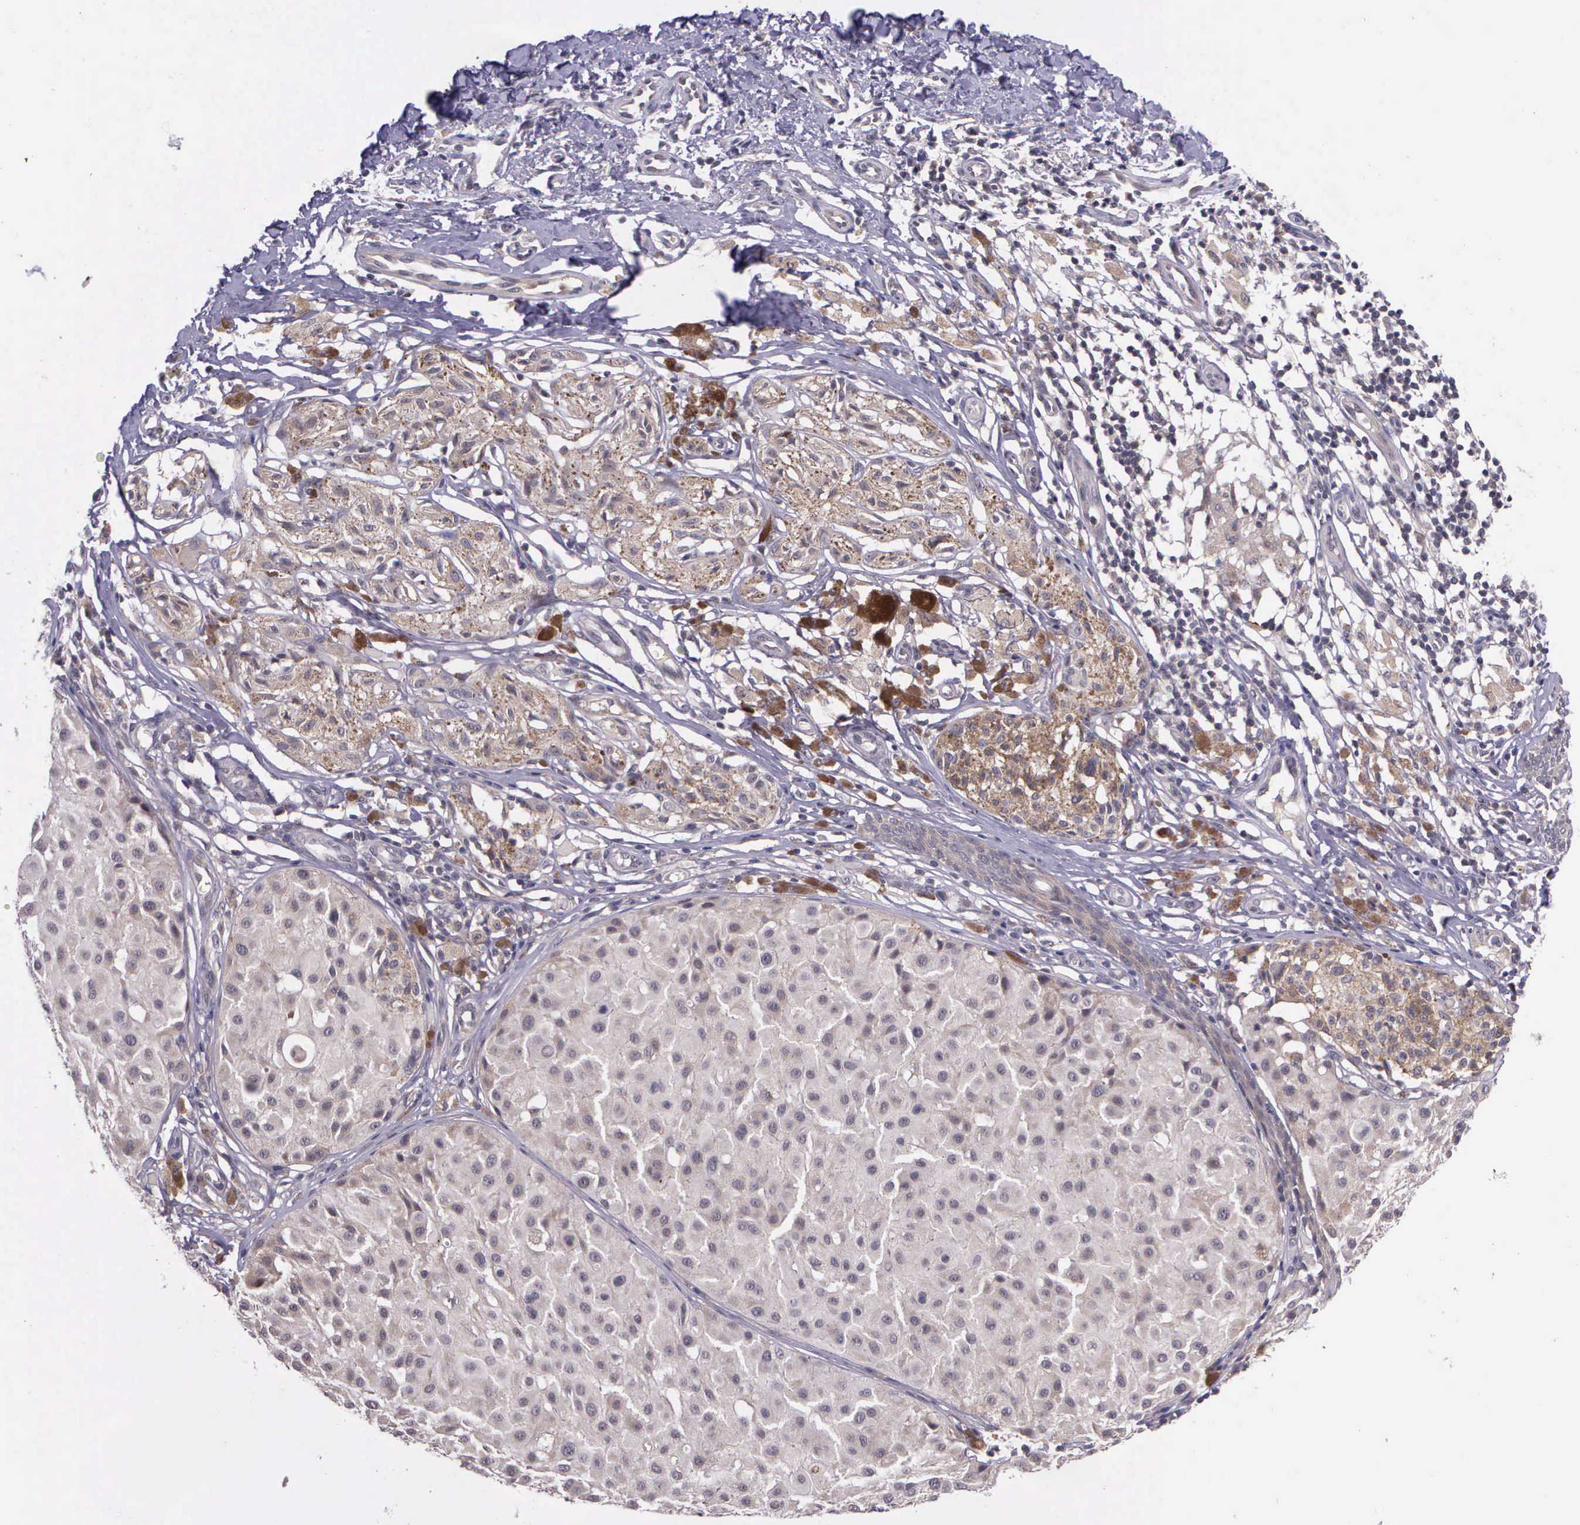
{"staining": {"intensity": "negative", "quantity": "none", "location": "none"}, "tissue": "melanoma", "cell_type": "Tumor cells", "image_type": "cancer", "snomed": [{"axis": "morphology", "description": "Malignant melanoma, NOS"}, {"axis": "topography", "description": "Skin"}], "caption": "The histopathology image exhibits no significant expression in tumor cells of malignant melanoma.", "gene": "PRICKLE3", "patient": {"sex": "male", "age": 36}}